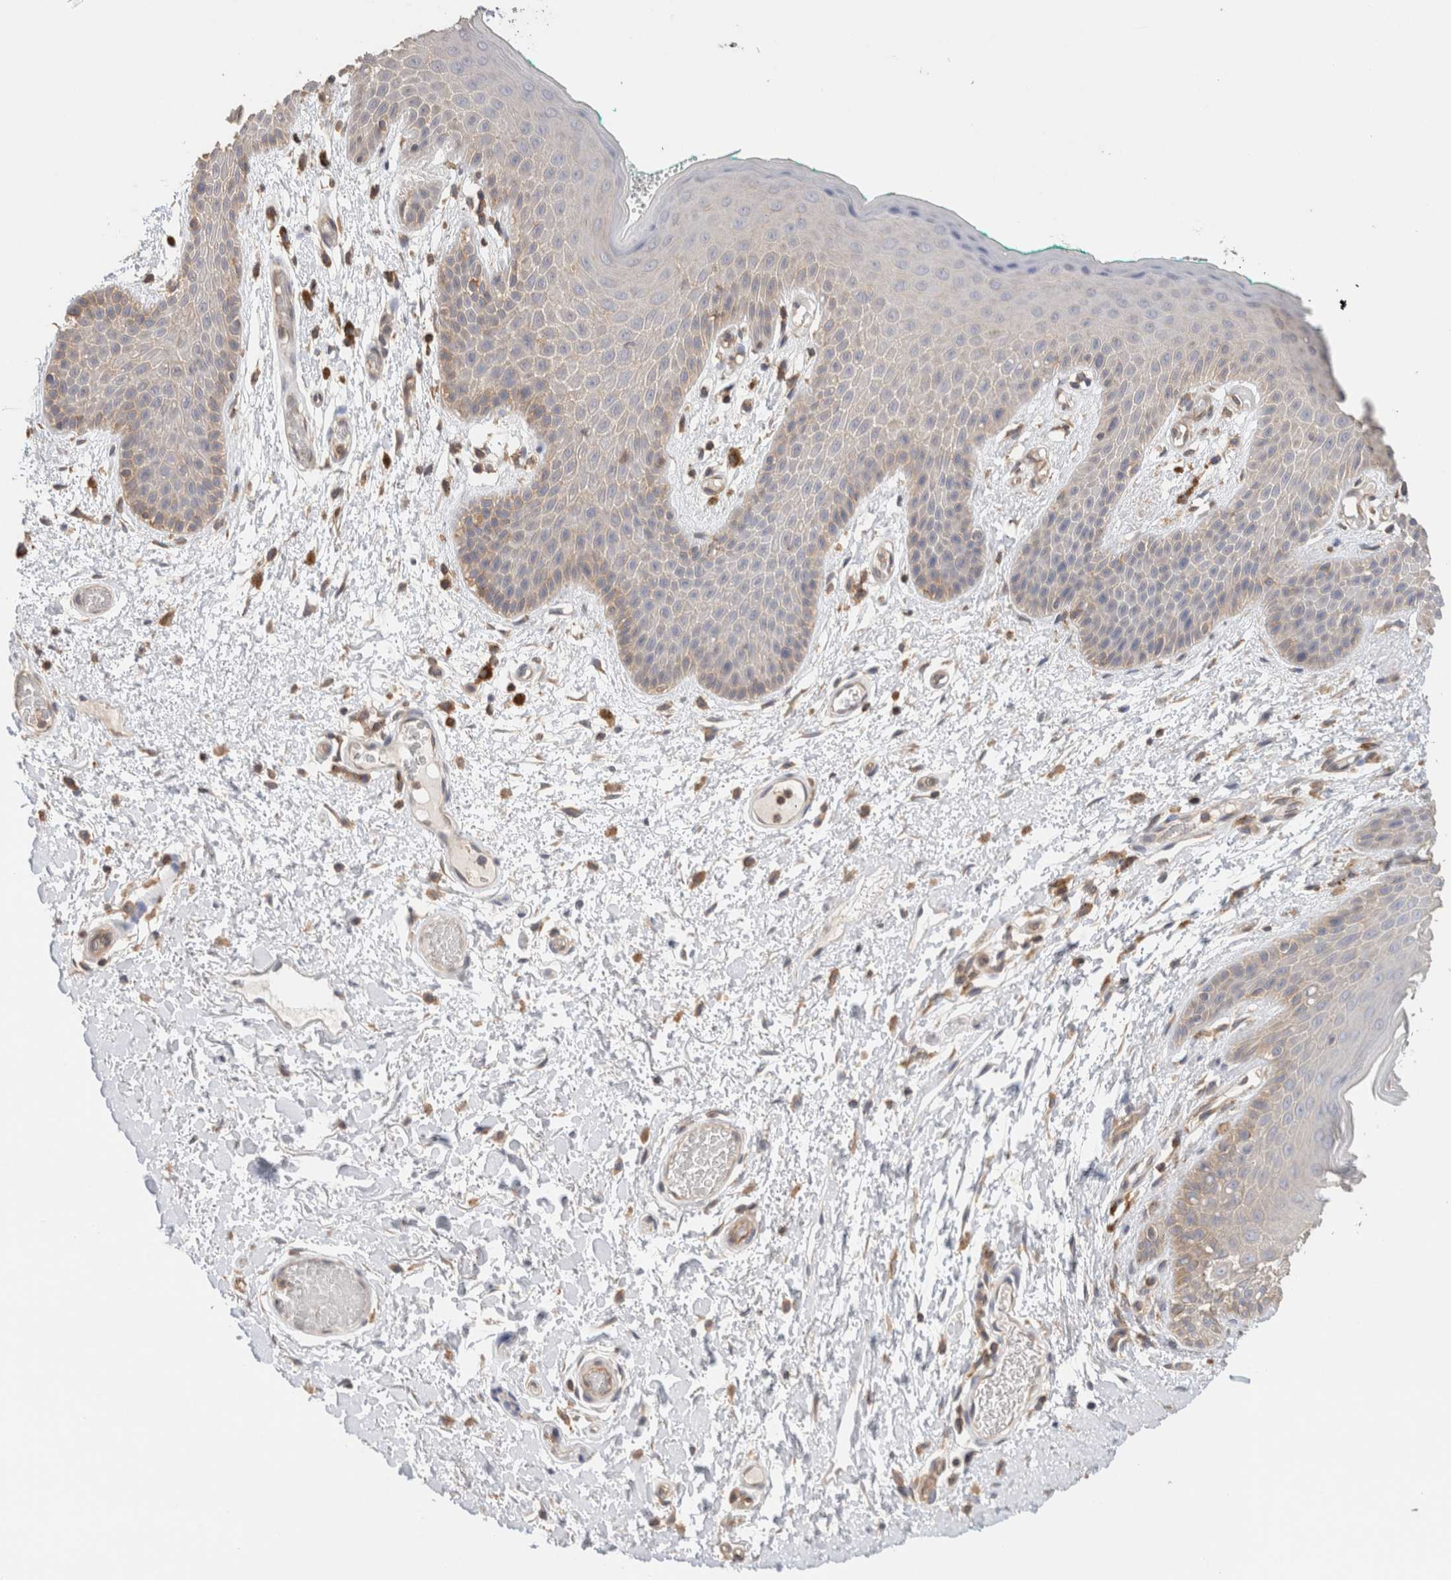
{"staining": {"intensity": "weak", "quantity": "<25%", "location": "cytoplasmic/membranous"}, "tissue": "skin", "cell_type": "Epidermal cells", "image_type": "normal", "snomed": [{"axis": "morphology", "description": "Normal tissue, NOS"}, {"axis": "topography", "description": "Anal"}], "caption": "Protein analysis of unremarkable skin shows no significant positivity in epidermal cells. (Immunohistochemistry (ihc), brightfield microscopy, high magnification).", "gene": "CFAP418", "patient": {"sex": "male", "age": 74}}